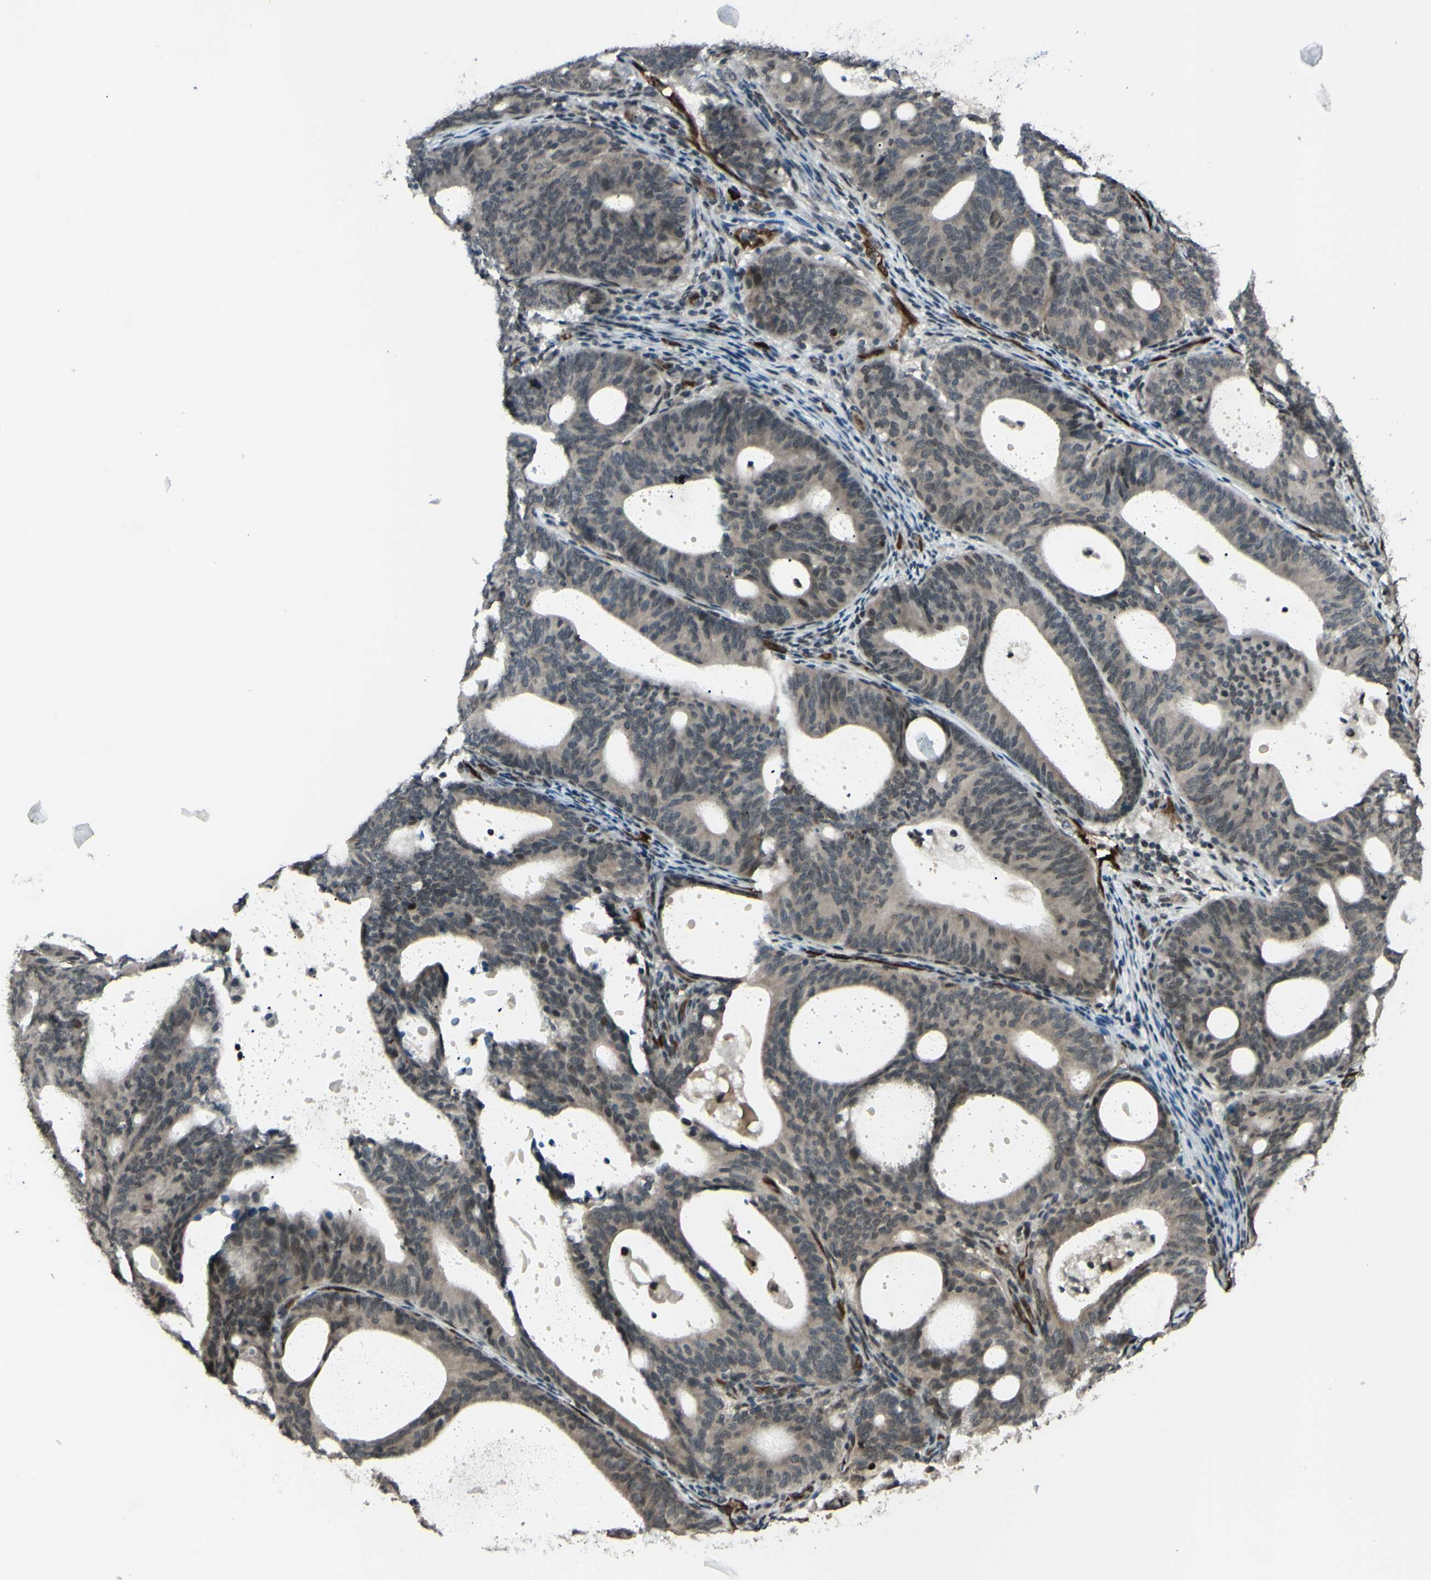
{"staining": {"intensity": "weak", "quantity": ">75%", "location": "cytoplasmic/membranous"}, "tissue": "endometrial cancer", "cell_type": "Tumor cells", "image_type": "cancer", "snomed": [{"axis": "morphology", "description": "Adenocarcinoma, NOS"}, {"axis": "topography", "description": "Uterus"}], "caption": "Human endometrial cancer (adenocarcinoma) stained with a brown dye reveals weak cytoplasmic/membranous positive expression in about >75% of tumor cells.", "gene": "MLF2", "patient": {"sex": "female", "age": 83}}